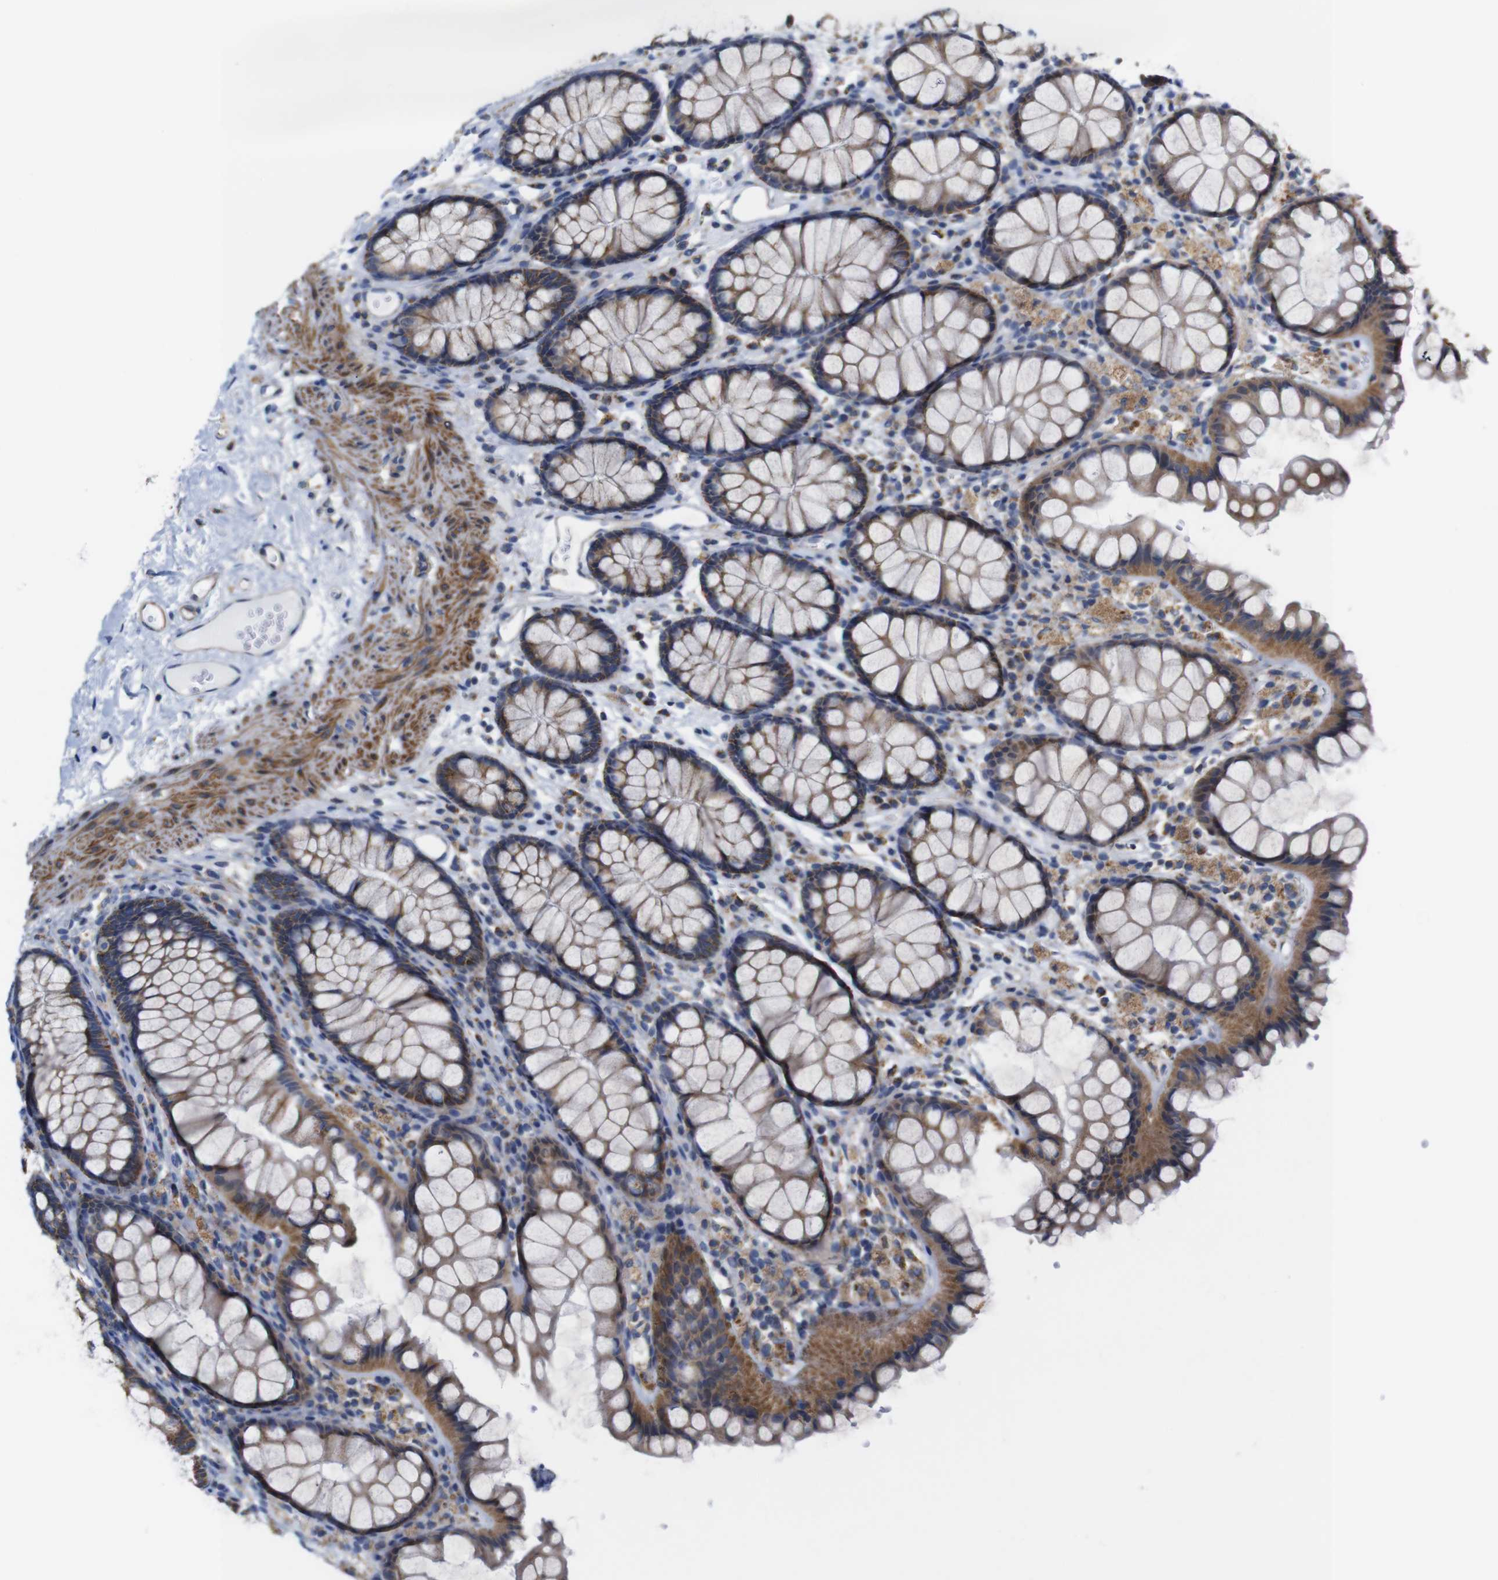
{"staining": {"intensity": "weak", "quantity": ">75%", "location": "cytoplasmic/membranous"}, "tissue": "colon", "cell_type": "Endothelial cells", "image_type": "normal", "snomed": [{"axis": "morphology", "description": "Normal tissue, NOS"}, {"axis": "topography", "description": "Colon"}], "caption": "IHC image of normal colon: colon stained using IHC reveals low levels of weak protein expression localized specifically in the cytoplasmic/membranous of endothelial cells, appearing as a cytoplasmic/membranous brown color.", "gene": "FAM171B", "patient": {"sex": "female", "age": 55}}